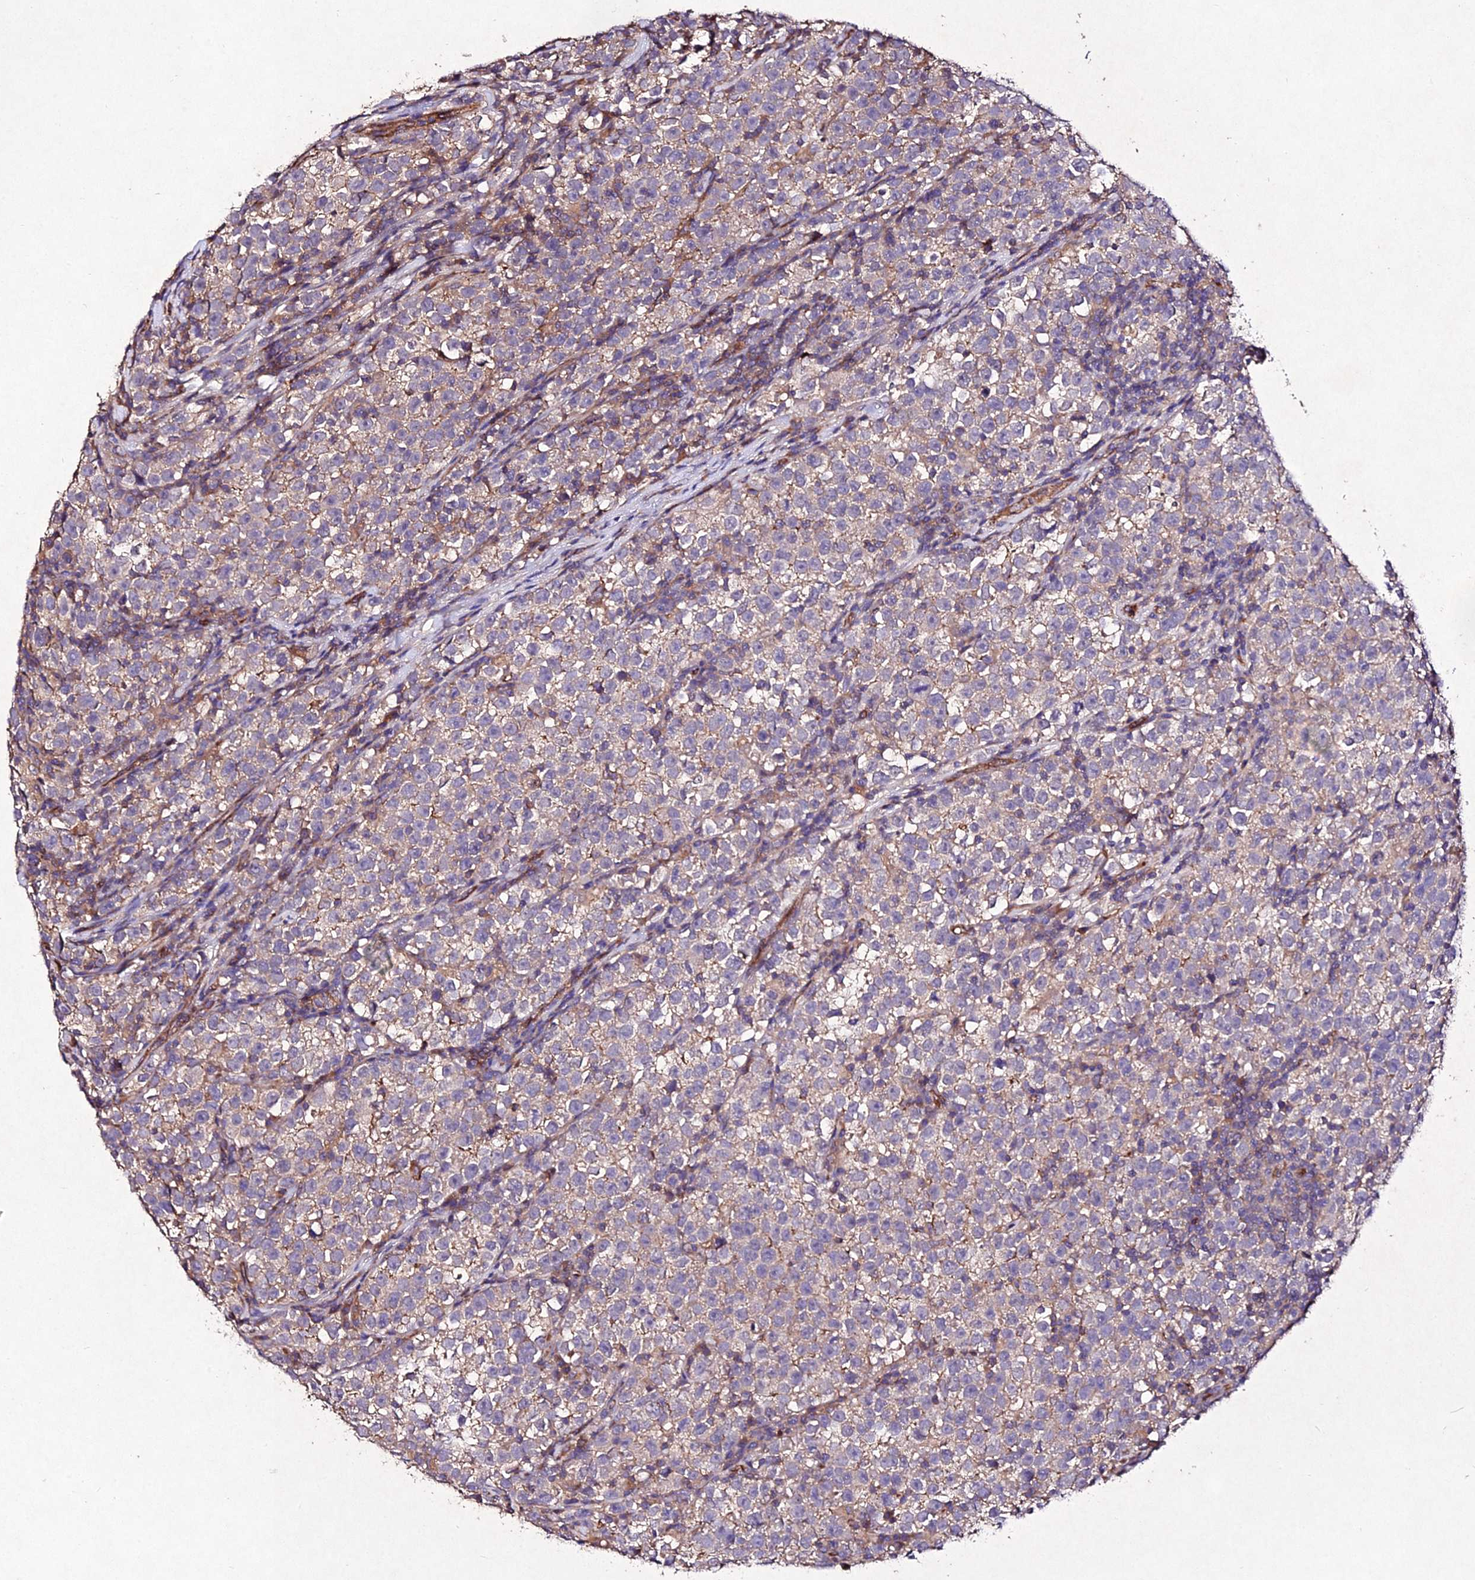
{"staining": {"intensity": "negative", "quantity": "none", "location": "none"}, "tissue": "testis cancer", "cell_type": "Tumor cells", "image_type": "cancer", "snomed": [{"axis": "morphology", "description": "Normal tissue, NOS"}, {"axis": "morphology", "description": "Seminoma, NOS"}, {"axis": "topography", "description": "Testis"}], "caption": "Immunohistochemistry (IHC) of human testis cancer exhibits no positivity in tumor cells.", "gene": "AP3M2", "patient": {"sex": "male", "age": 43}}